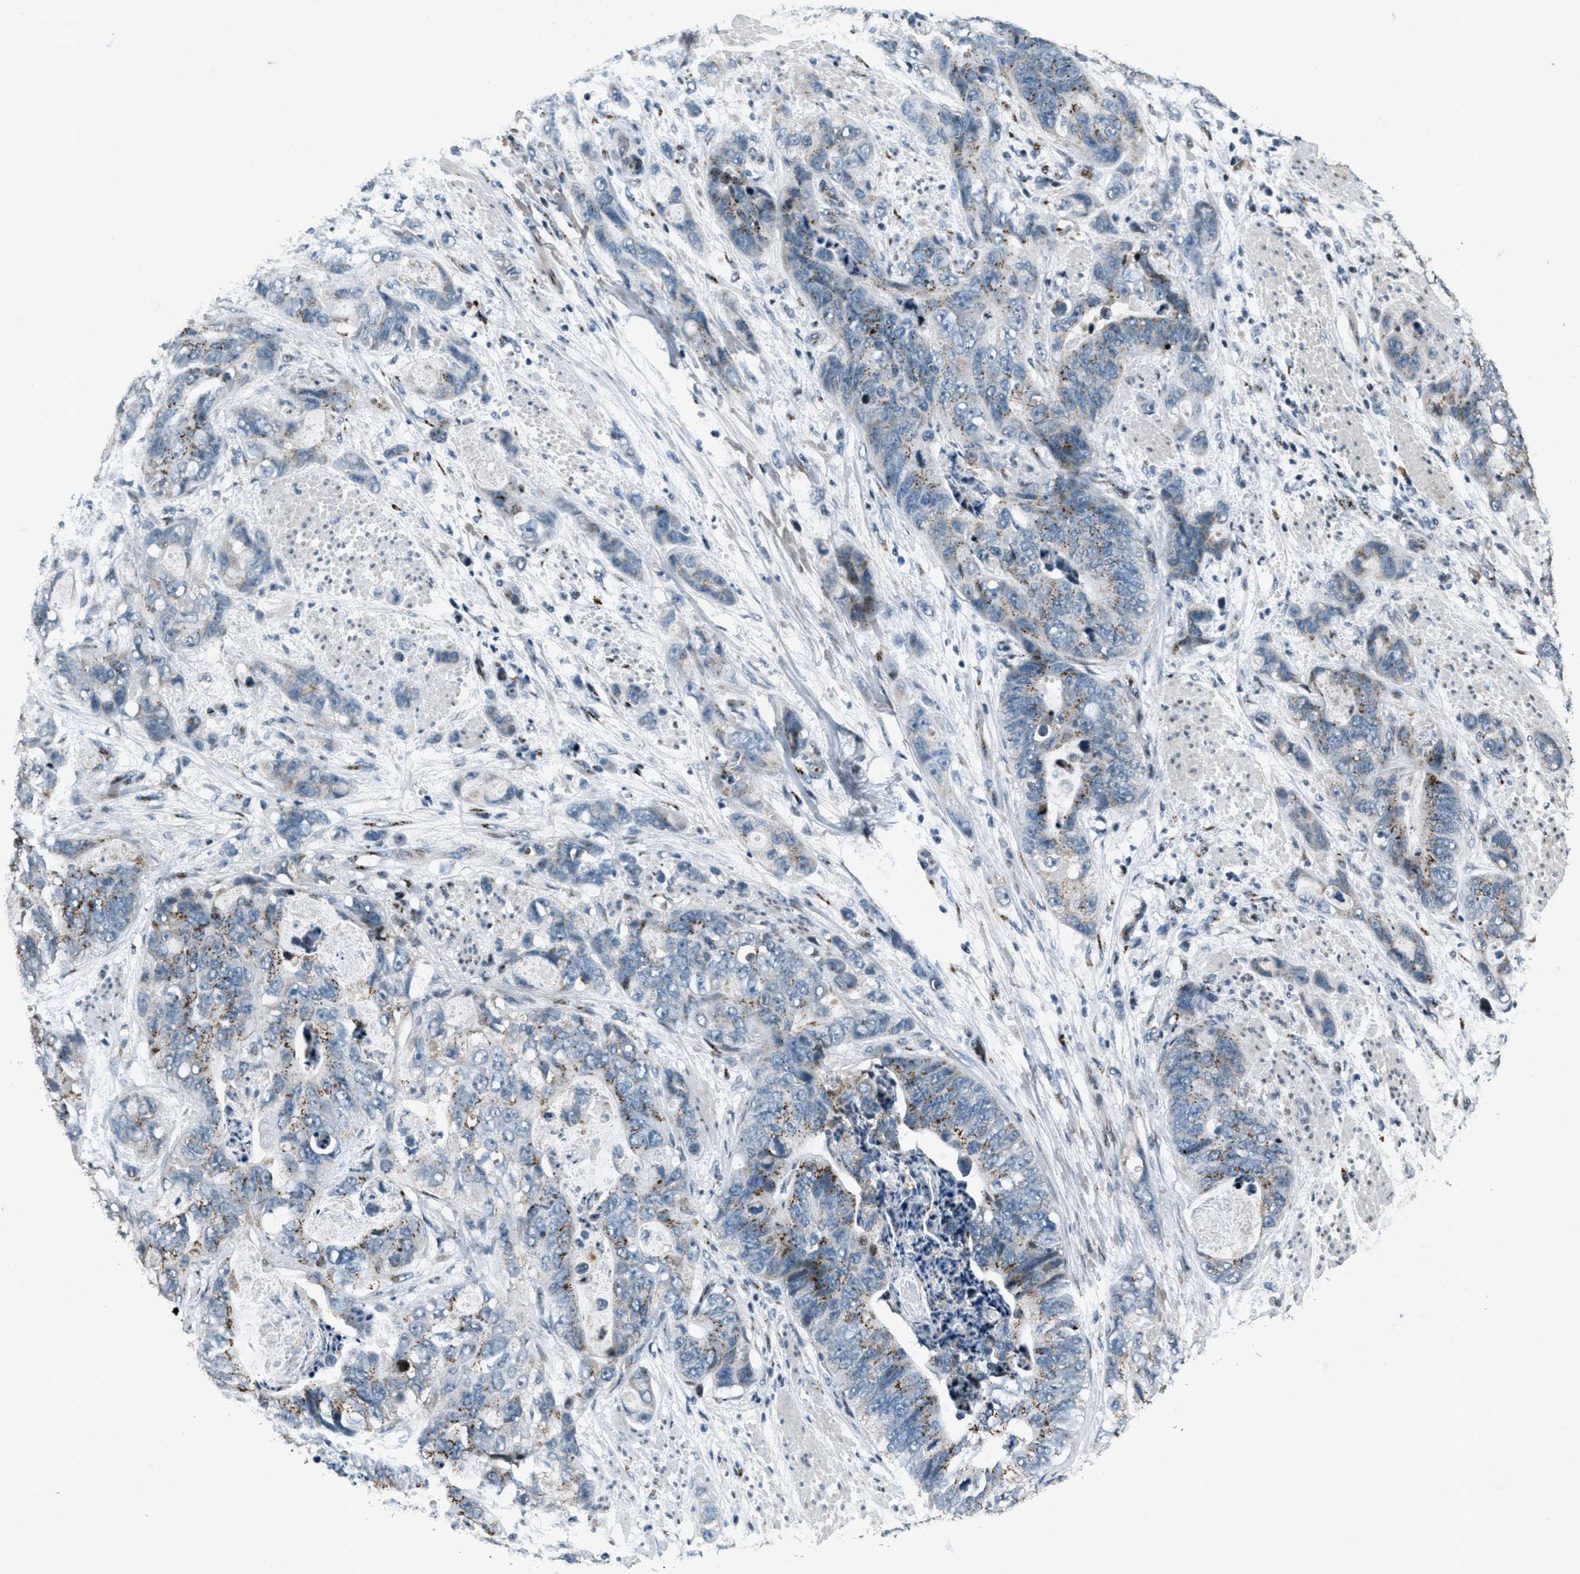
{"staining": {"intensity": "moderate", "quantity": "25%-75%", "location": "cytoplasmic/membranous"}, "tissue": "stomach cancer", "cell_type": "Tumor cells", "image_type": "cancer", "snomed": [{"axis": "morphology", "description": "Adenocarcinoma, NOS"}, {"axis": "topography", "description": "Stomach"}], "caption": "Moderate cytoplasmic/membranous positivity is present in about 25%-75% of tumor cells in stomach cancer.", "gene": "GPC6", "patient": {"sex": "female", "age": 89}}